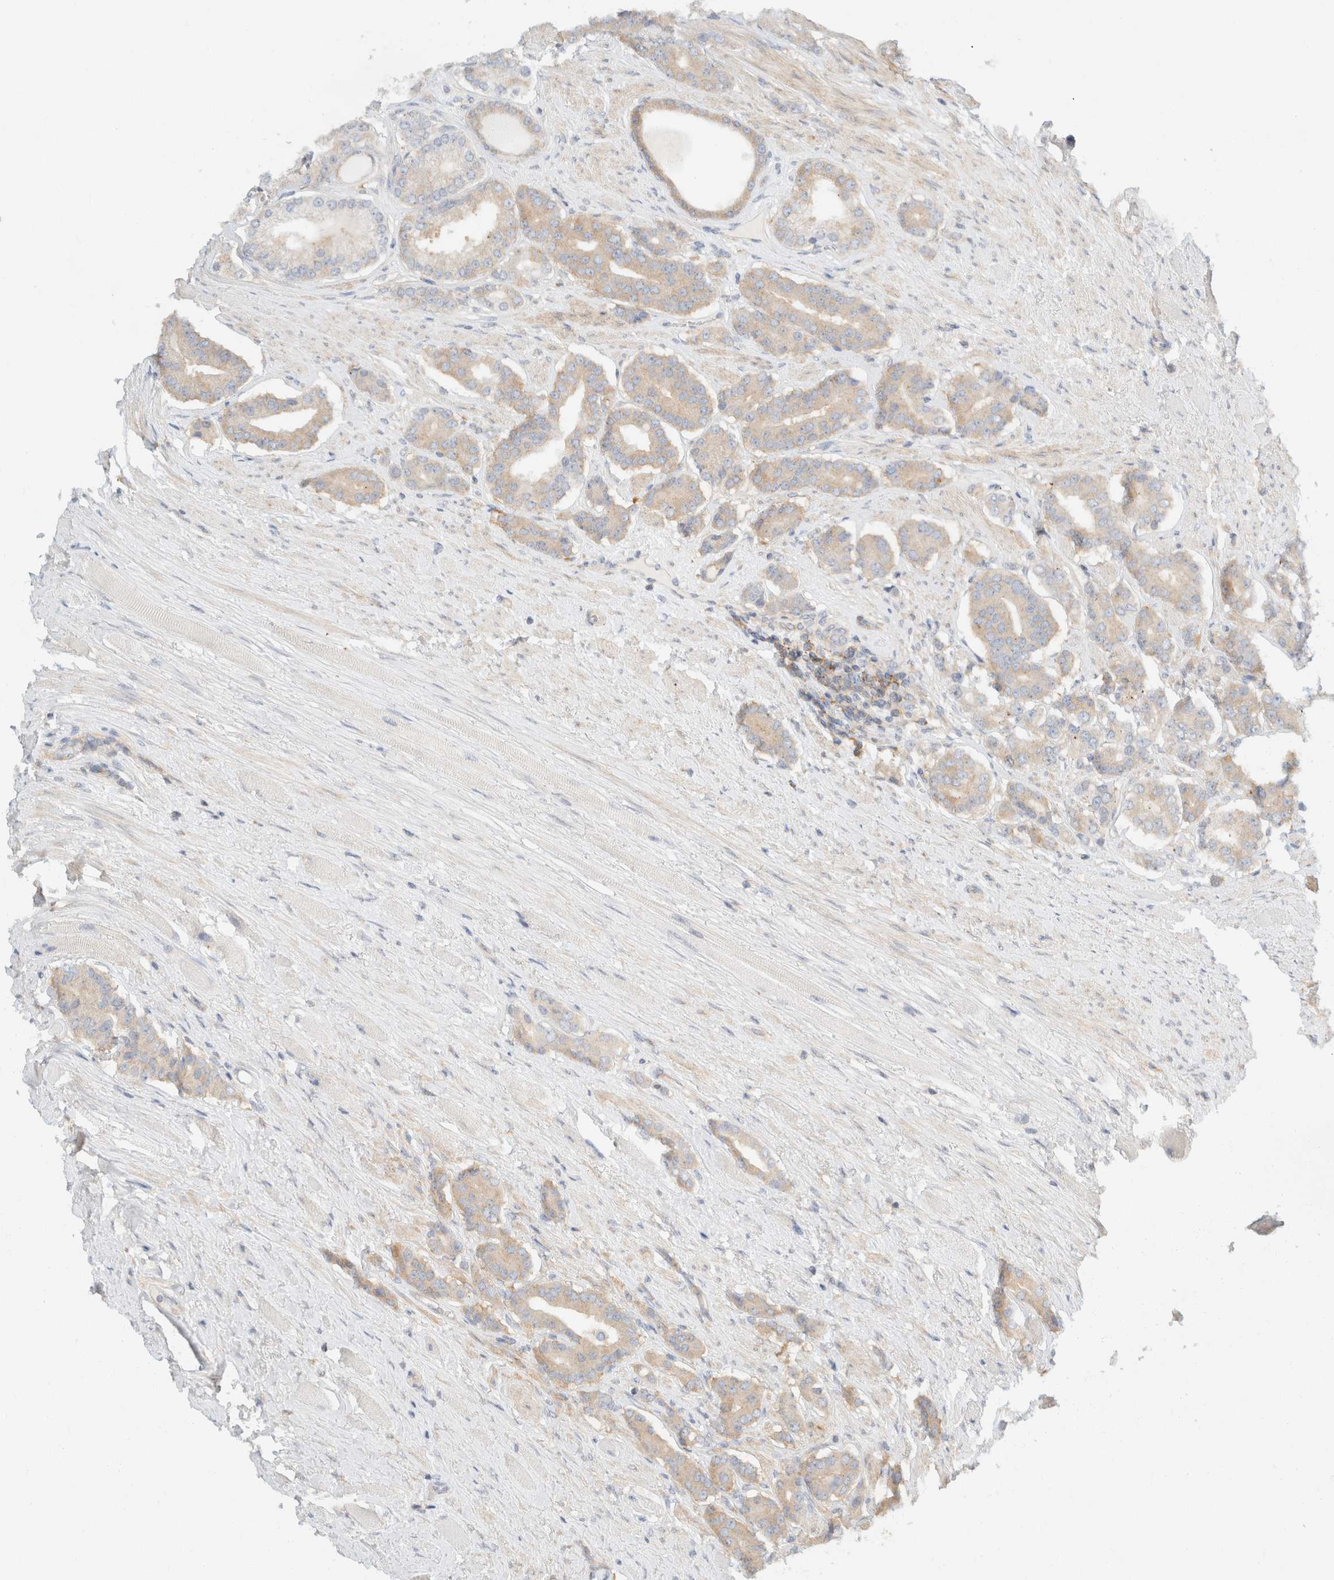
{"staining": {"intensity": "weak", "quantity": "<25%", "location": "cytoplasmic/membranous"}, "tissue": "prostate cancer", "cell_type": "Tumor cells", "image_type": "cancer", "snomed": [{"axis": "morphology", "description": "Adenocarcinoma, High grade"}, {"axis": "topography", "description": "Prostate"}], "caption": "Tumor cells show no significant positivity in prostate cancer (high-grade adenocarcinoma).", "gene": "SH3GLB2", "patient": {"sex": "male", "age": 71}}